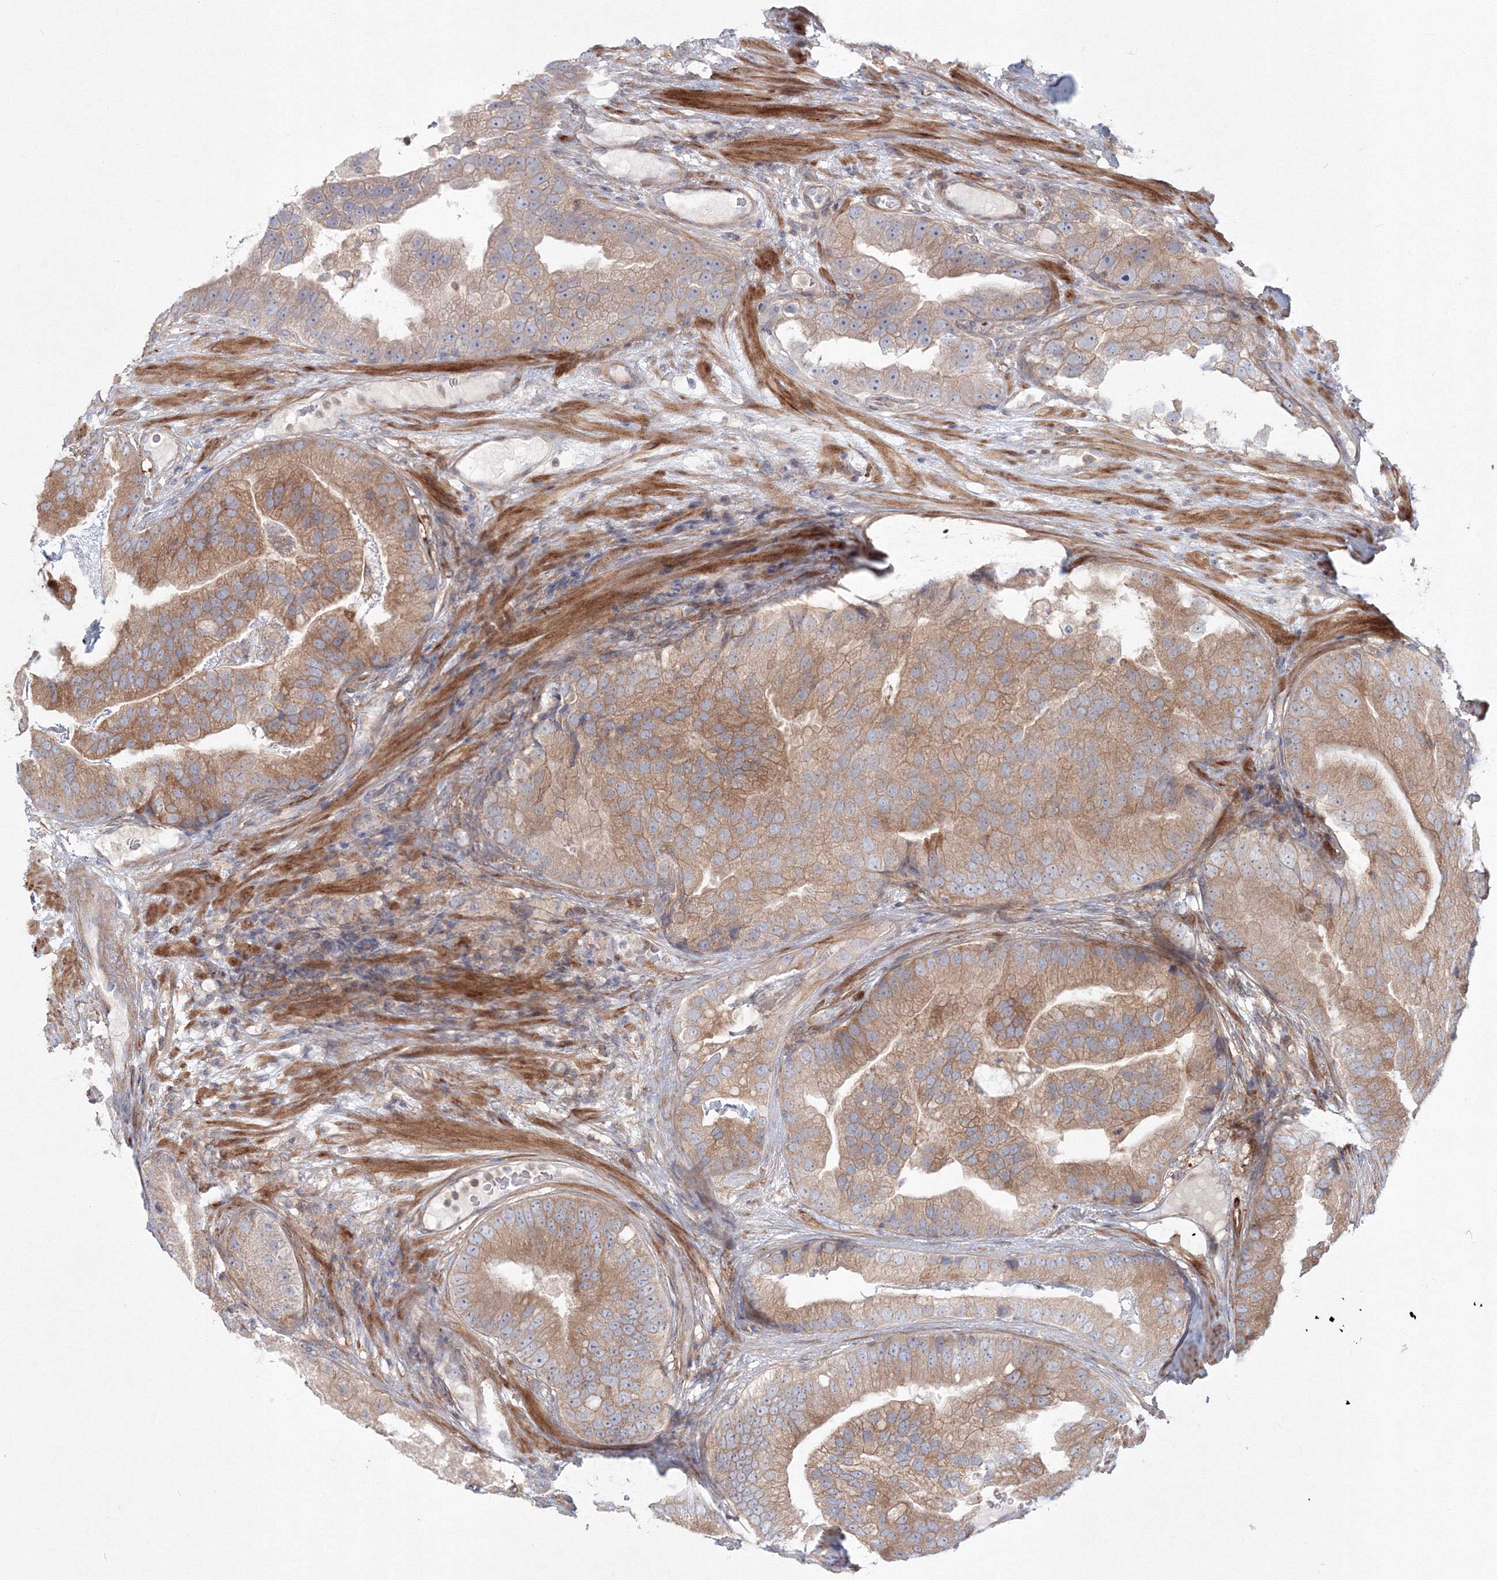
{"staining": {"intensity": "moderate", "quantity": "25%-75%", "location": "cytoplasmic/membranous"}, "tissue": "prostate cancer", "cell_type": "Tumor cells", "image_type": "cancer", "snomed": [{"axis": "morphology", "description": "Adenocarcinoma, High grade"}, {"axis": "topography", "description": "Prostate"}], "caption": "IHC photomicrograph of human prostate cancer (high-grade adenocarcinoma) stained for a protein (brown), which exhibits medium levels of moderate cytoplasmic/membranous expression in about 25%-75% of tumor cells.", "gene": "SH3PXD2A", "patient": {"sex": "male", "age": 70}}